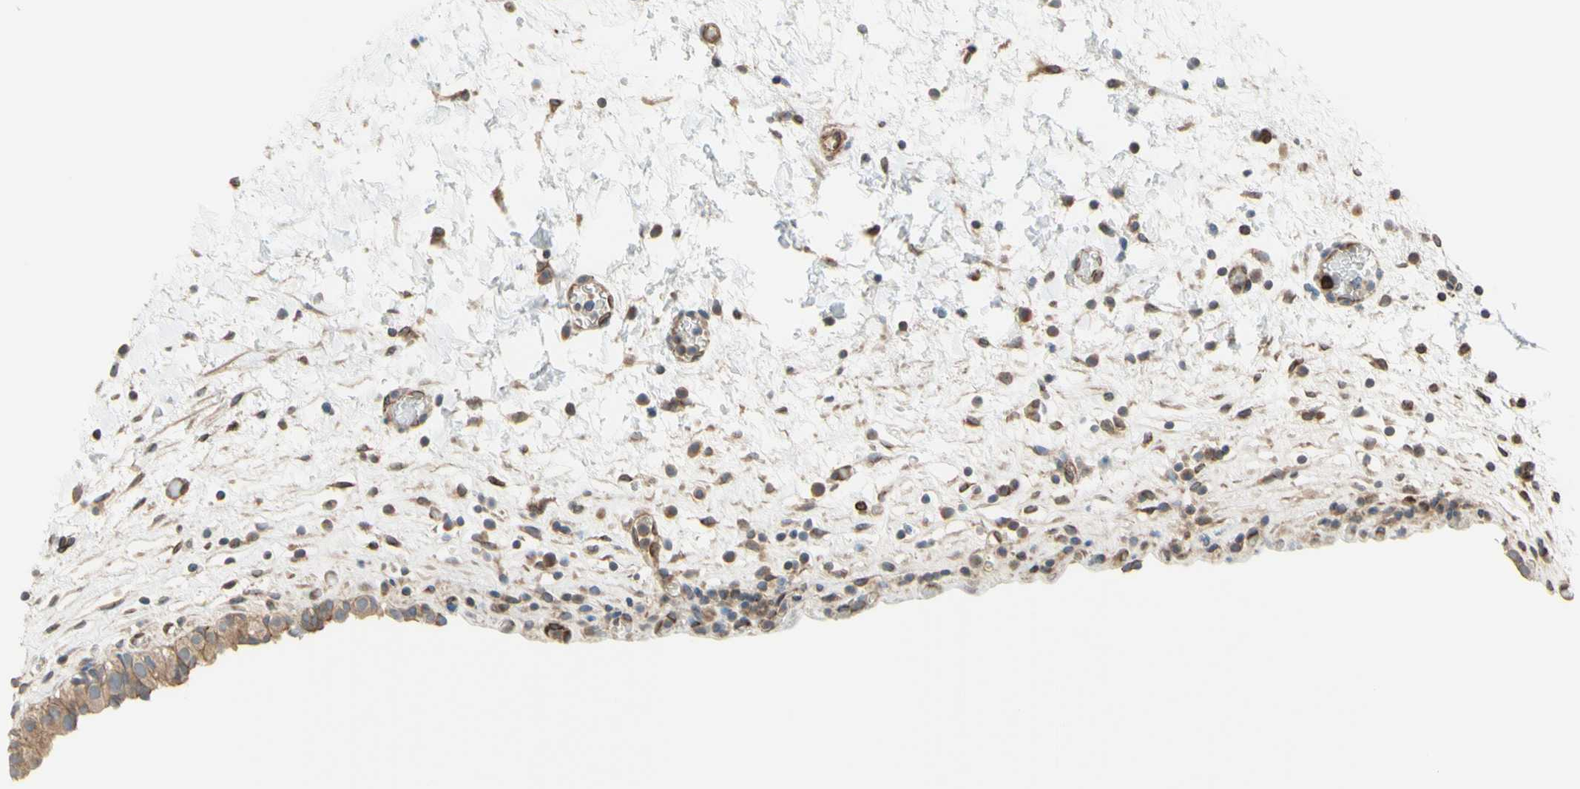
{"staining": {"intensity": "weak", "quantity": ">75%", "location": "cytoplasmic/membranous"}, "tissue": "urinary bladder", "cell_type": "Urothelial cells", "image_type": "normal", "snomed": [{"axis": "morphology", "description": "Normal tissue, NOS"}, {"axis": "topography", "description": "Urinary bladder"}], "caption": "This image demonstrates normal urinary bladder stained with immunohistochemistry to label a protein in brown. The cytoplasmic/membranous of urothelial cells show weak positivity for the protein. Nuclei are counter-stained blue.", "gene": "TRAF2", "patient": {"sex": "female", "age": 64}}